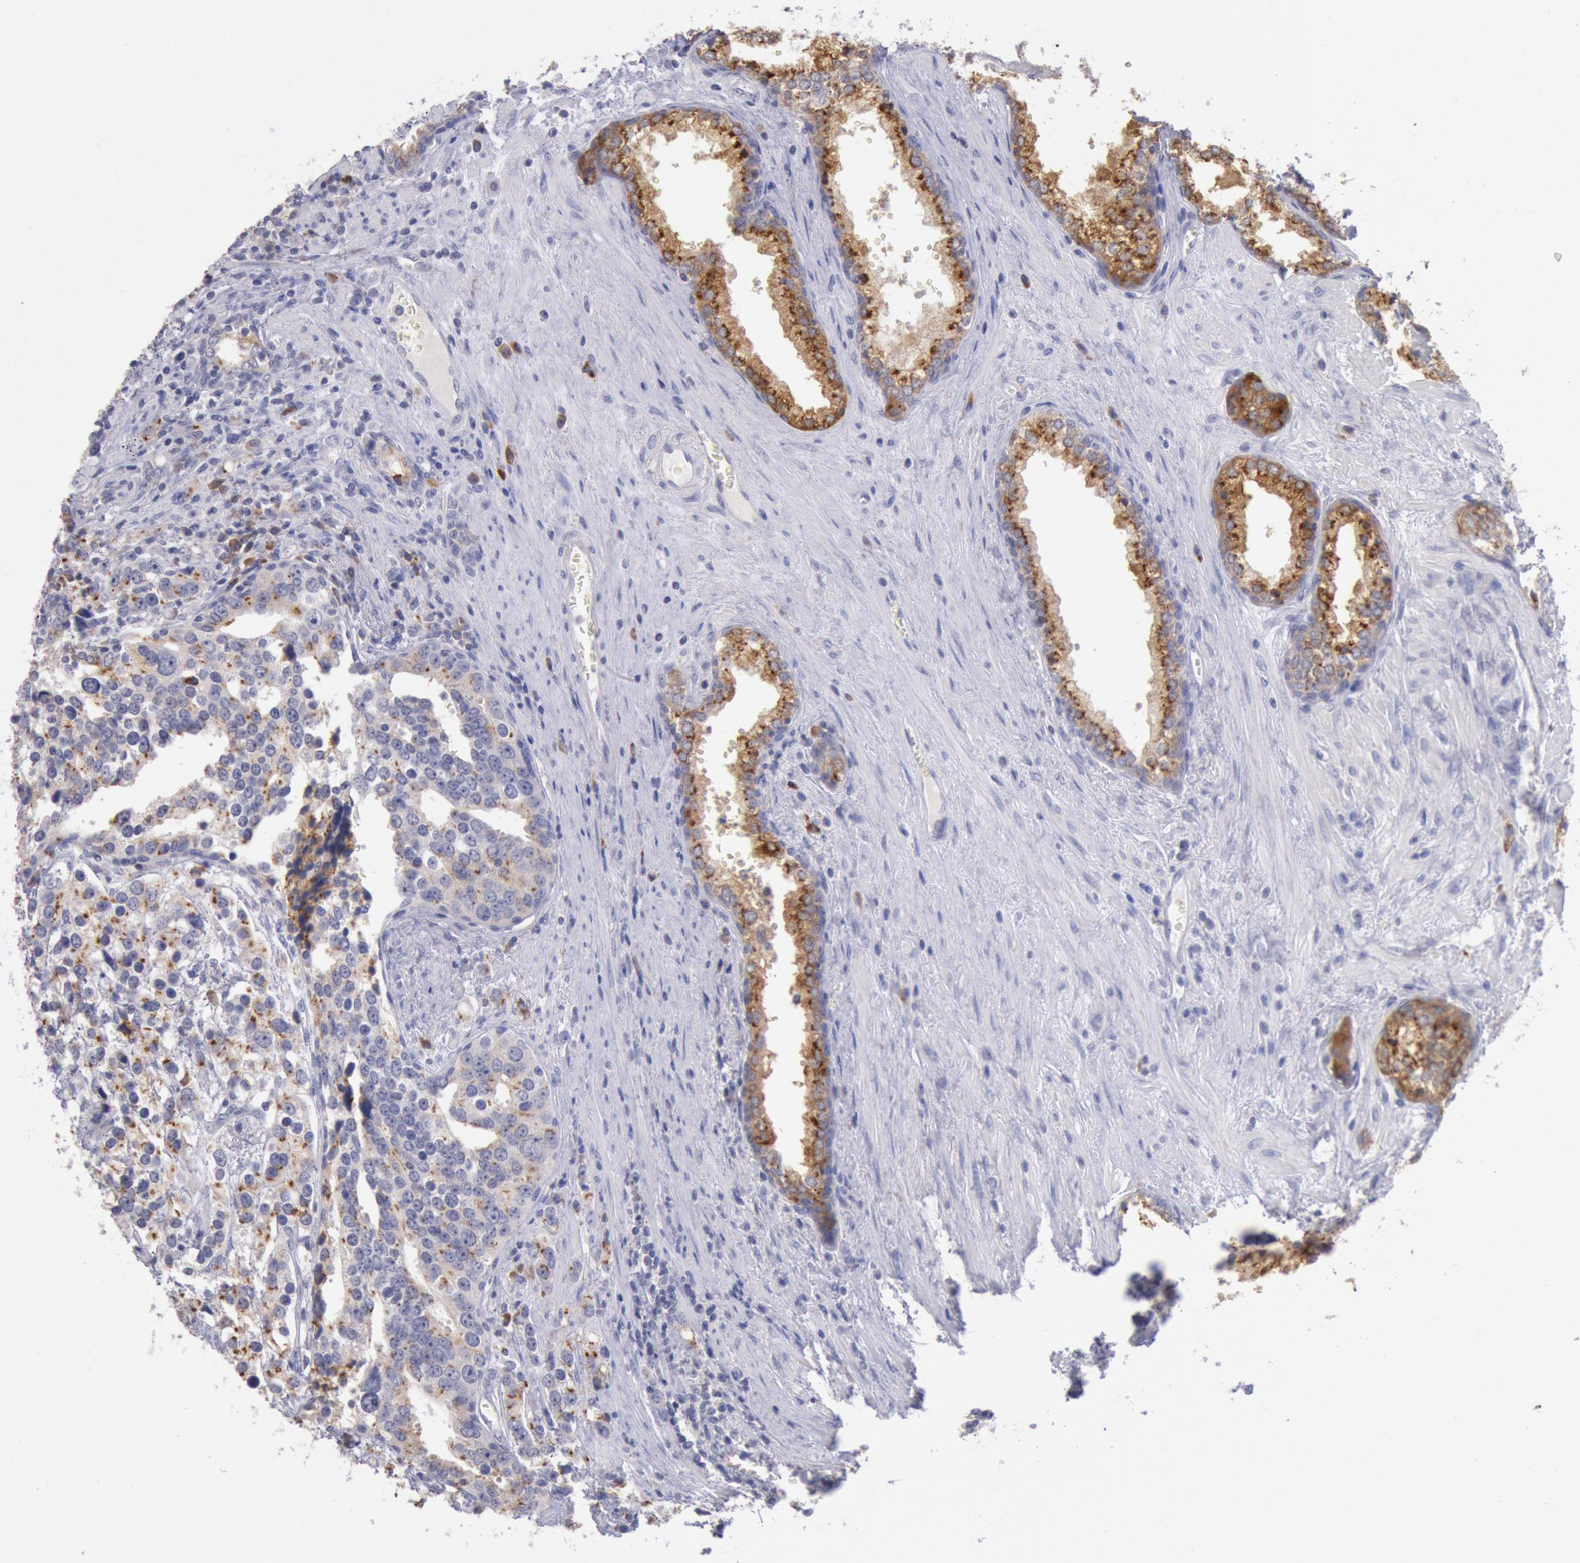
{"staining": {"intensity": "moderate", "quantity": ">75%", "location": "cytoplasmic/membranous"}, "tissue": "prostate cancer", "cell_type": "Tumor cells", "image_type": "cancer", "snomed": [{"axis": "morphology", "description": "Adenocarcinoma, High grade"}, {"axis": "topography", "description": "Prostate"}], "caption": "Immunohistochemical staining of prostate high-grade adenocarcinoma displays medium levels of moderate cytoplasmic/membranous protein positivity in about >75% of tumor cells.", "gene": "GAL3ST1", "patient": {"sex": "male", "age": 71}}